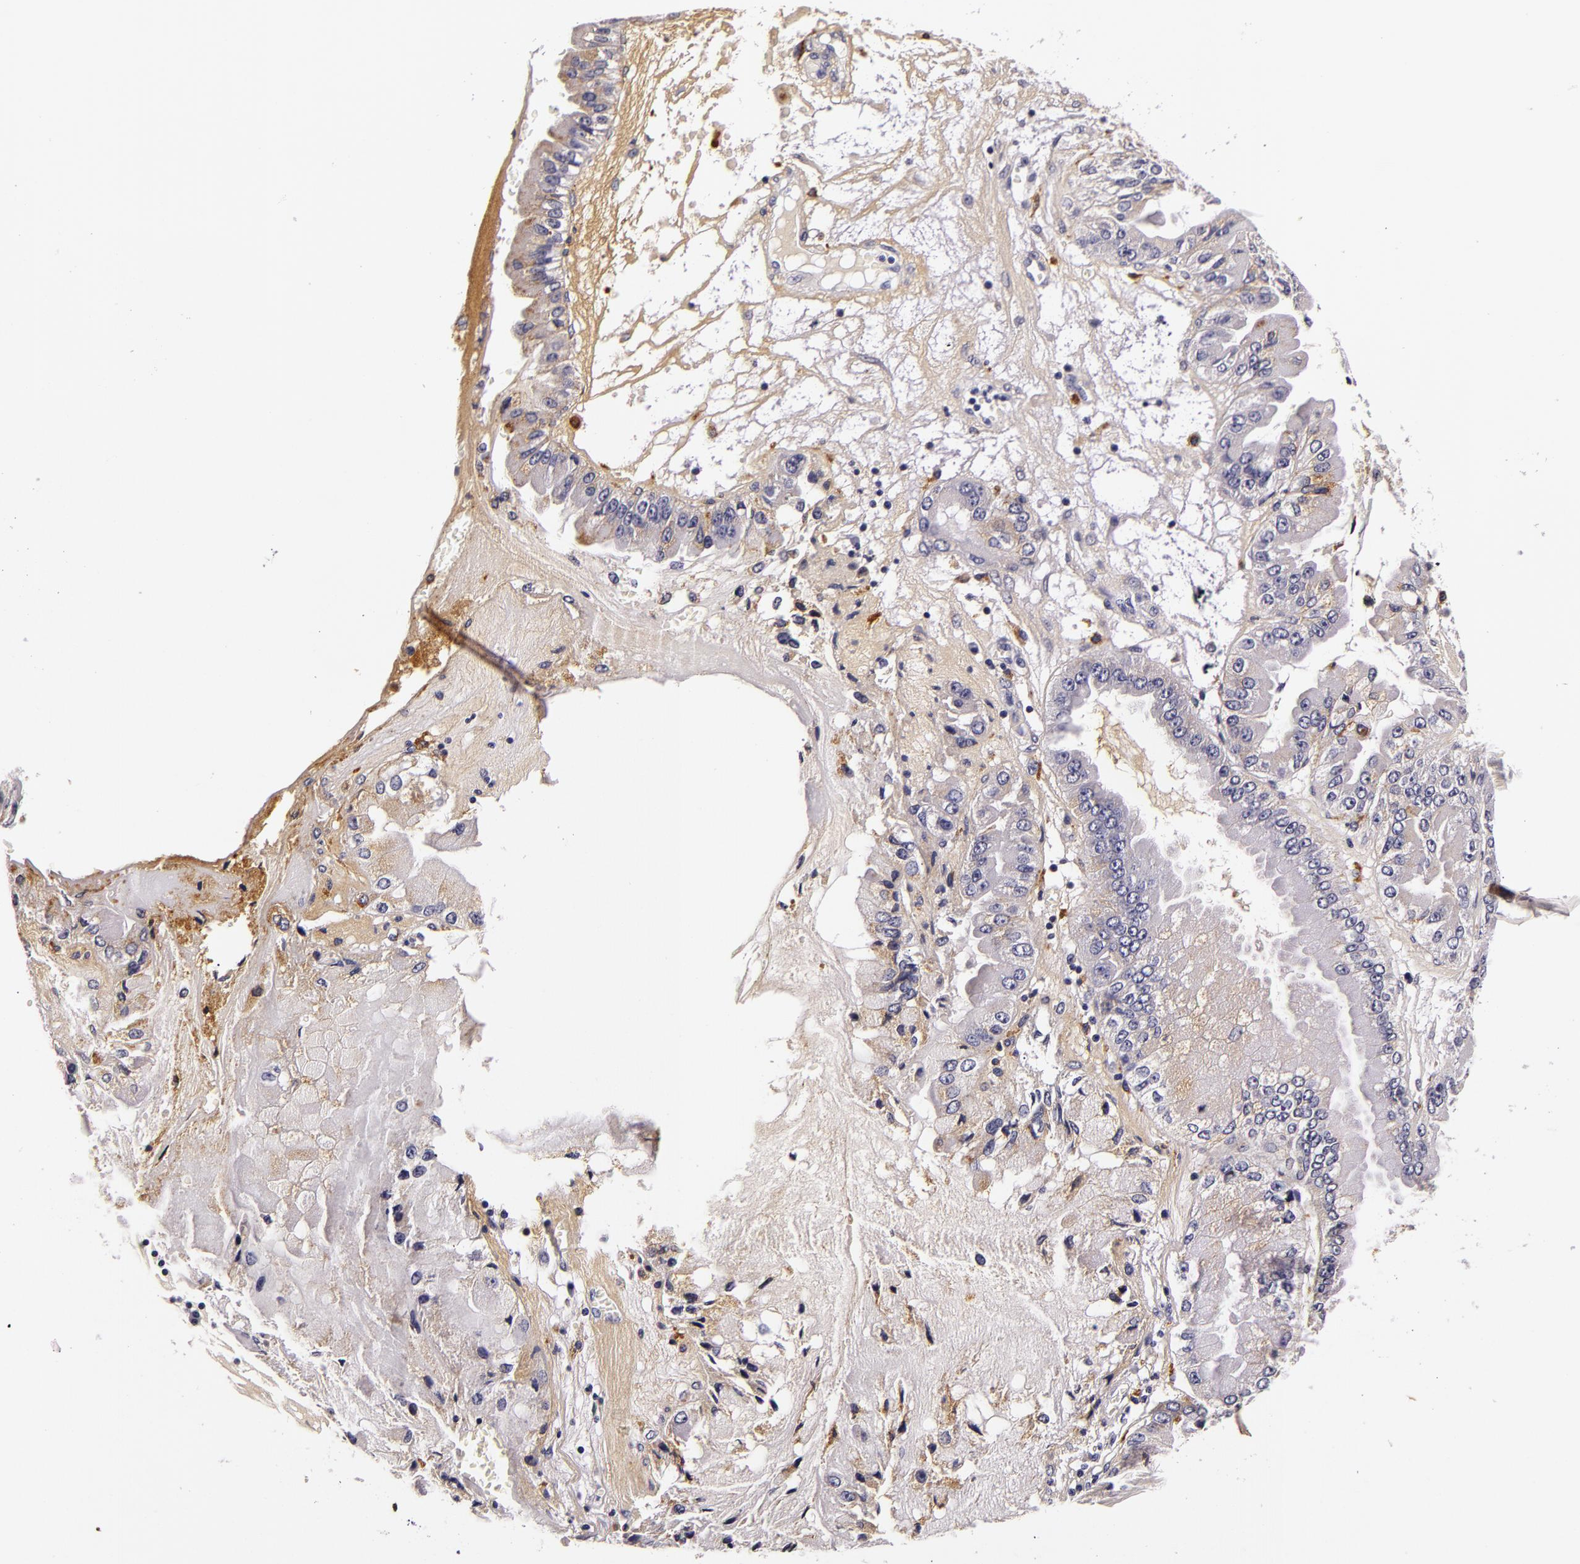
{"staining": {"intensity": "negative", "quantity": "none", "location": "none"}, "tissue": "liver cancer", "cell_type": "Tumor cells", "image_type": "cancer", "snomed": [{"axis": "morphology", "description": "Cholangiocarcinoma"}, {"axis": "topography", "description": "Liver"}], "caption": "Immunohistochemistry (IHC) micrograph of liver cancer stained for a protein (brown), which displays no expression in tumor cells. The staining was performed using DAB (3,3'-diaminobenzidine) to visualize the protein expression in brown, while the nuclei were stained in blue with hematoxylin (Magnification: 20x).", "gene": "LGALS3BP", "patient": {"sex": "female", "age": 79}}